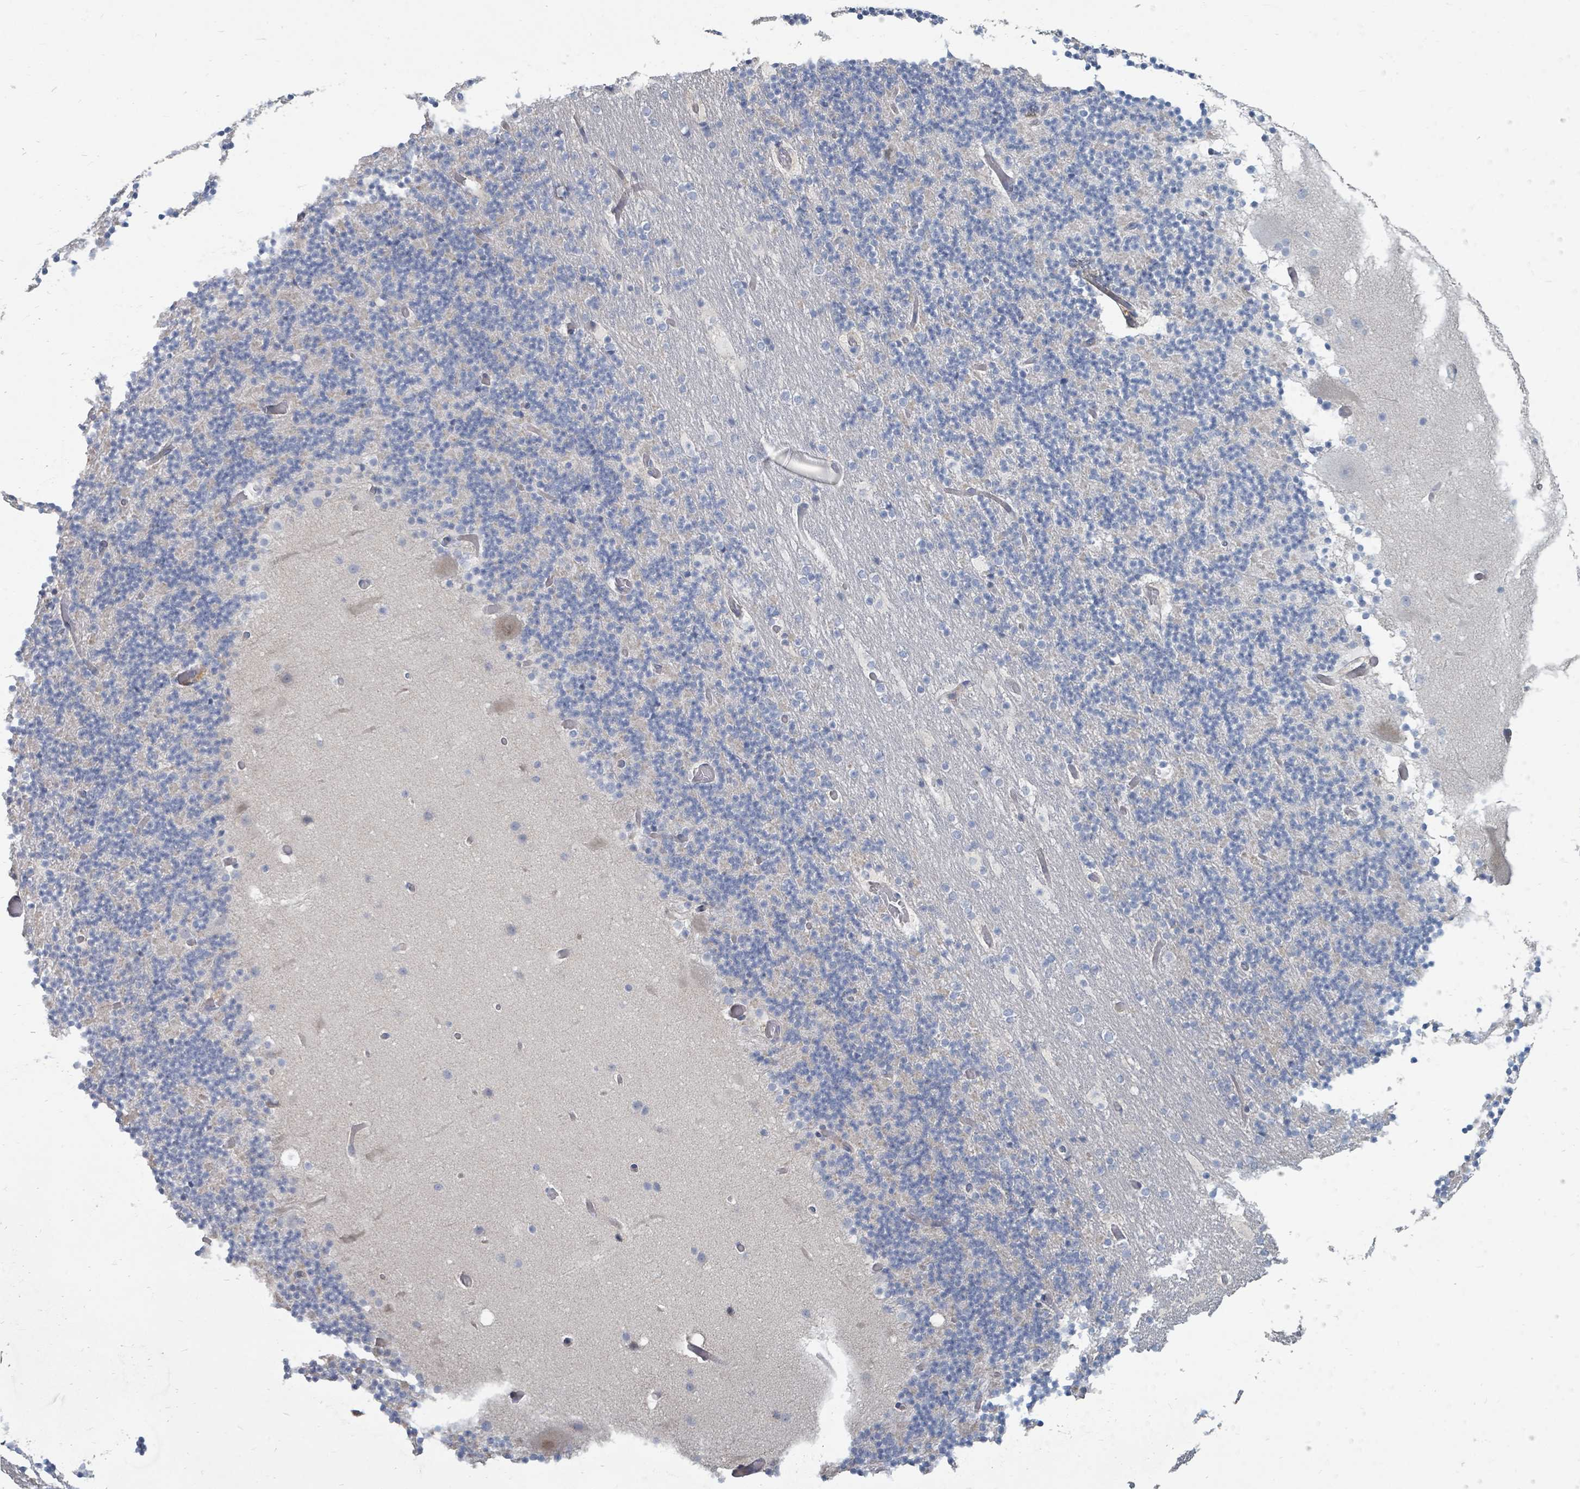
{"staining": {"intensity": "negative", "quantity": "none", "location": "none"}, "tissue": "cerebellum", "cell_type": "Cells in granular layer", "image_type": "normal", "snomed": [{"axis": "morphology", "description": "Normal tissue, NOS"}, {"axis": "topography", "description": "Cerebellum"}], "caption": "The histopathology image shows no staining of cells in granular layer in benign cerebellum.", "gene": "ARGFX", "patient": {"sex": "male", "age": 57}}